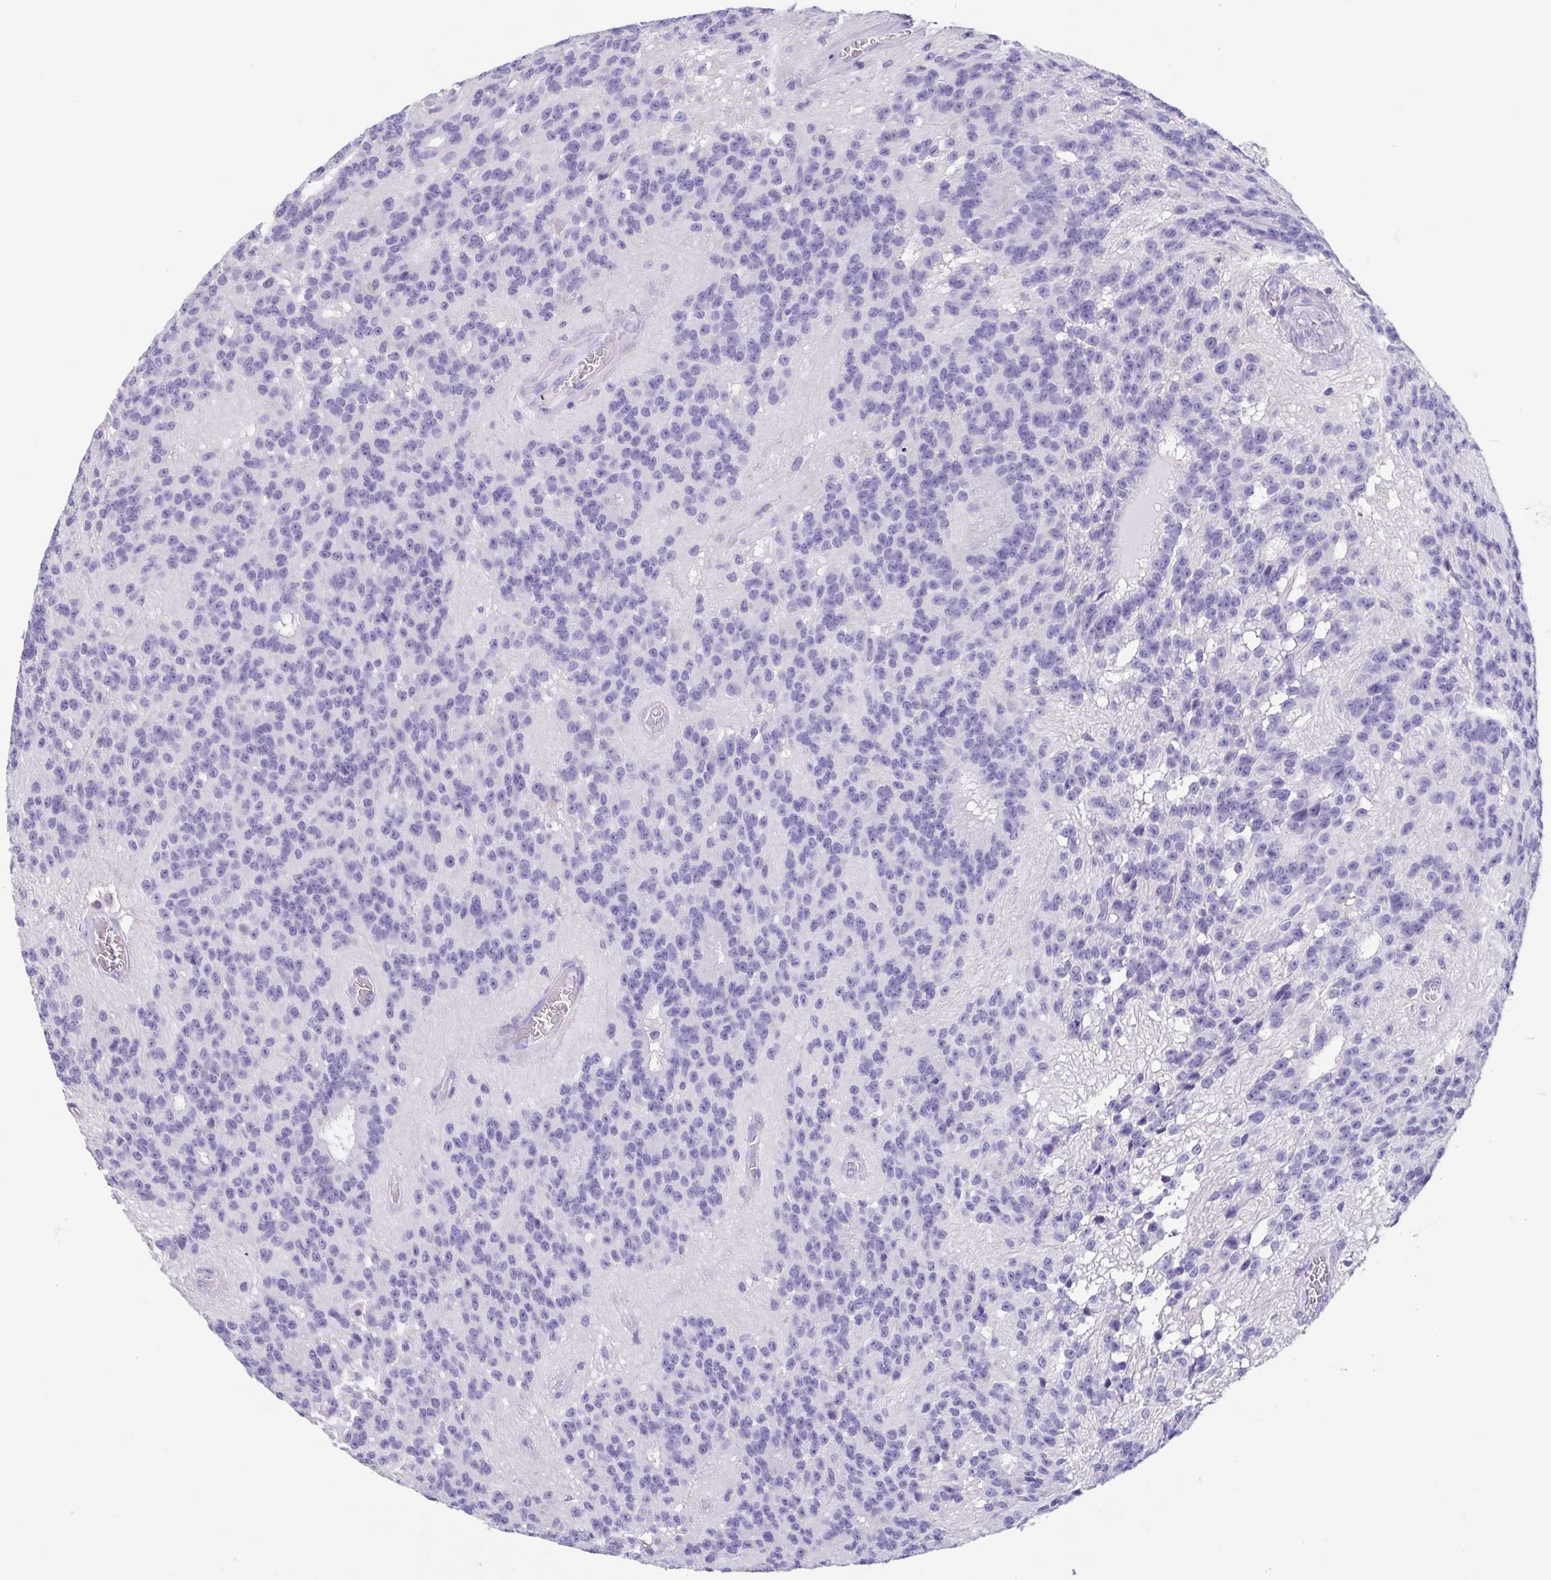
{"staining": {"intensity": "negative", "quantity": "none", "location": "none"}, "tissue": "glioma", "cell_type": "Tumor cells", "image_type": "cancer", "snomed": [{"axis": "morphology", "description": "Glioma, malignant, Low grade"}, {"axis": "topography", "description": "Brain"}], "caption": "Low-grade glioma (malignant) was stained to show a protein in brown. There is no significant expression in tumor cells.", "gene": "ARPP21", "patient": {"sex": "male", "age": 31}}